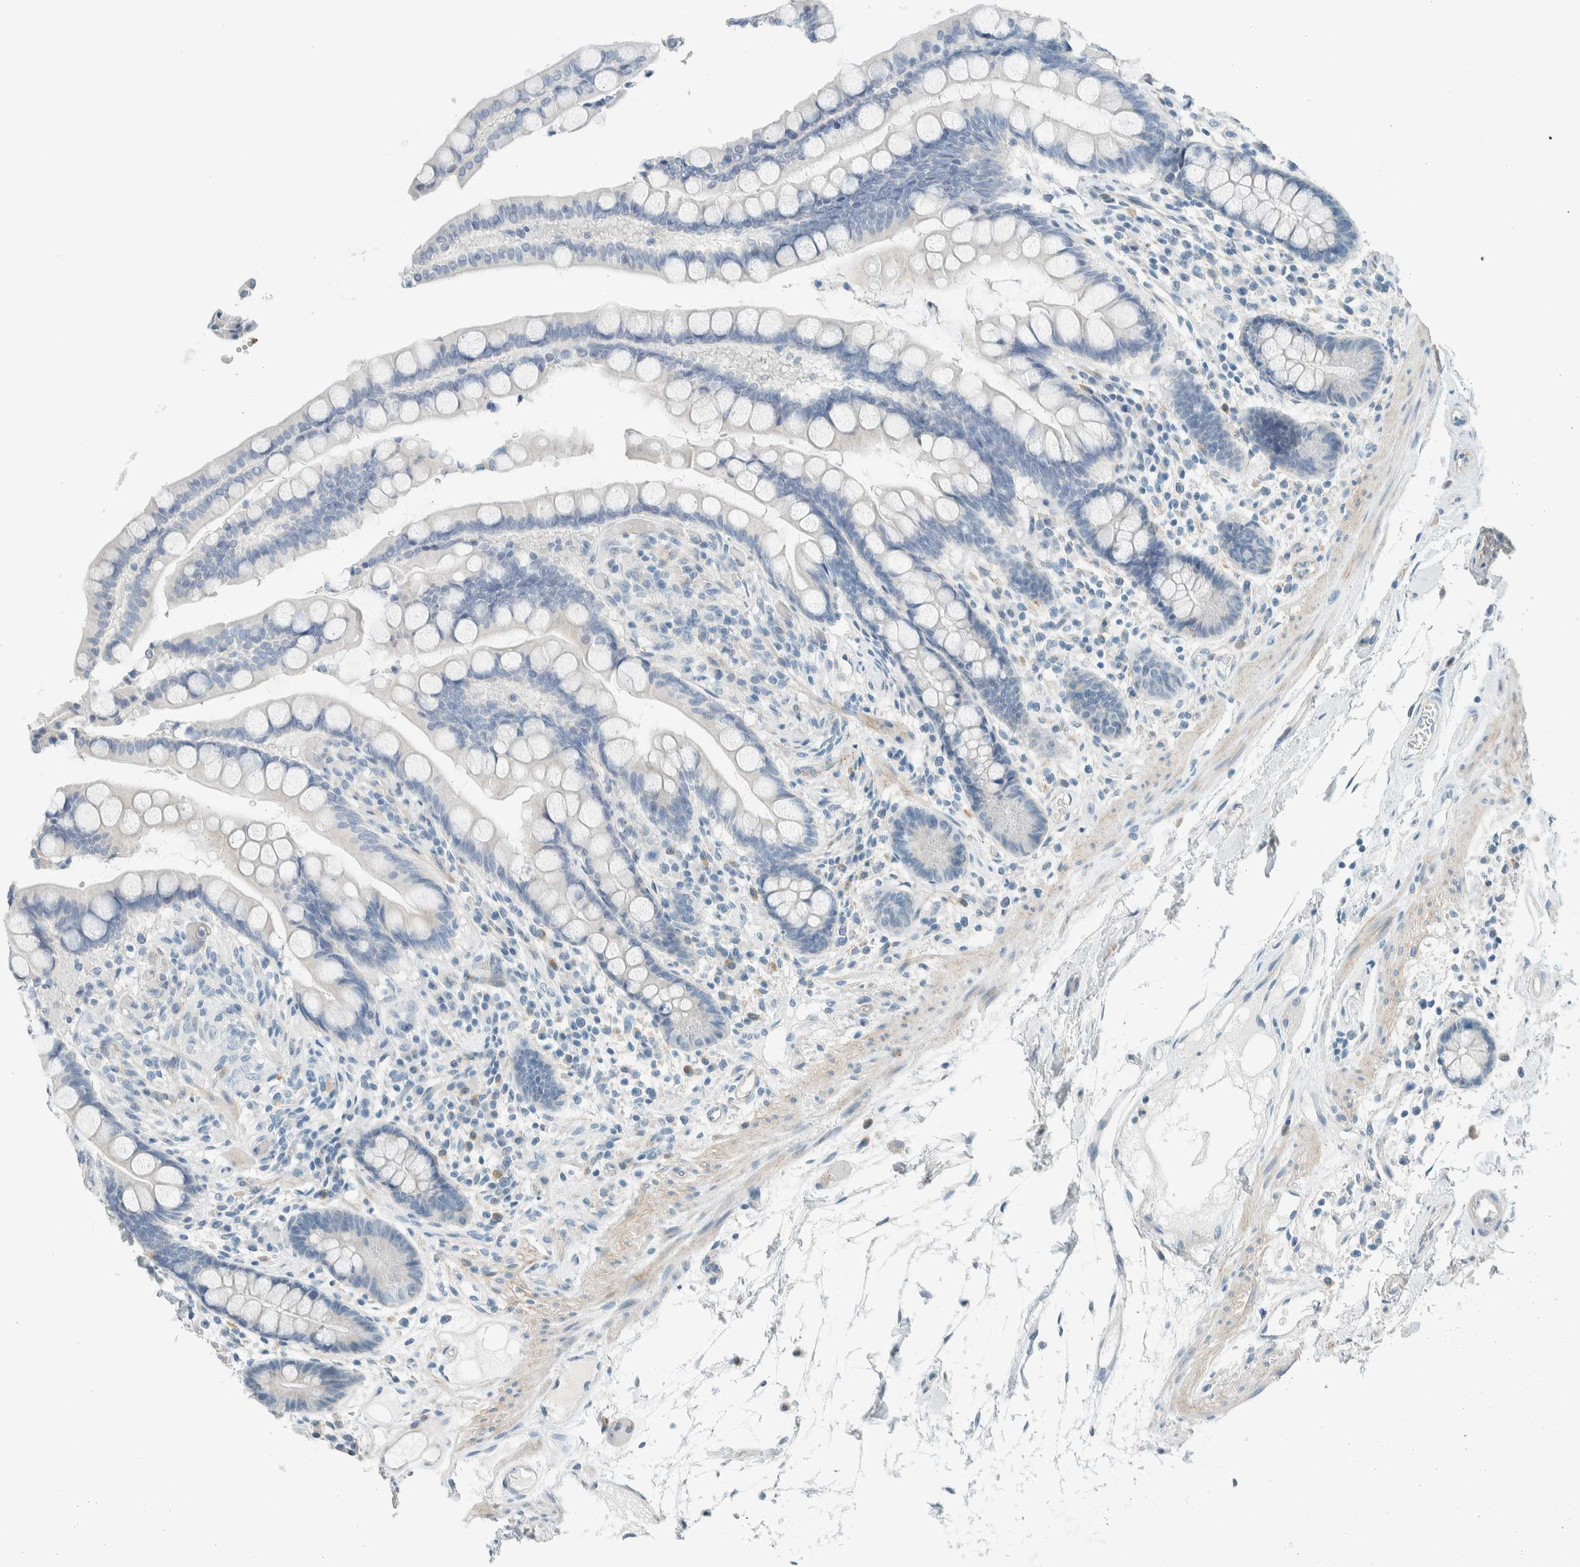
{"staining": {"intensity": "negative", "quantity": "none", "location": "none"}, "tissue": "colon", "cell_type": "Endothelial cells", "image_type": "normal", "snomed": [{"axis": "morphology", "description": "Normal tissue, NOS"}, {"axis": "topography", "description": "Colon"}], "caption": "The micrograph reveals no staining of endothelial cells in benign colon. Brightfield microscopy of immunohistochemistry (IHC) stained with DAB (3,3'-diaminobenzidine) (brown) and hematoxylin (blue), captured at high magnification.", "gene": "SLFN12", "patient": {"sex": "male", "age": 73}}